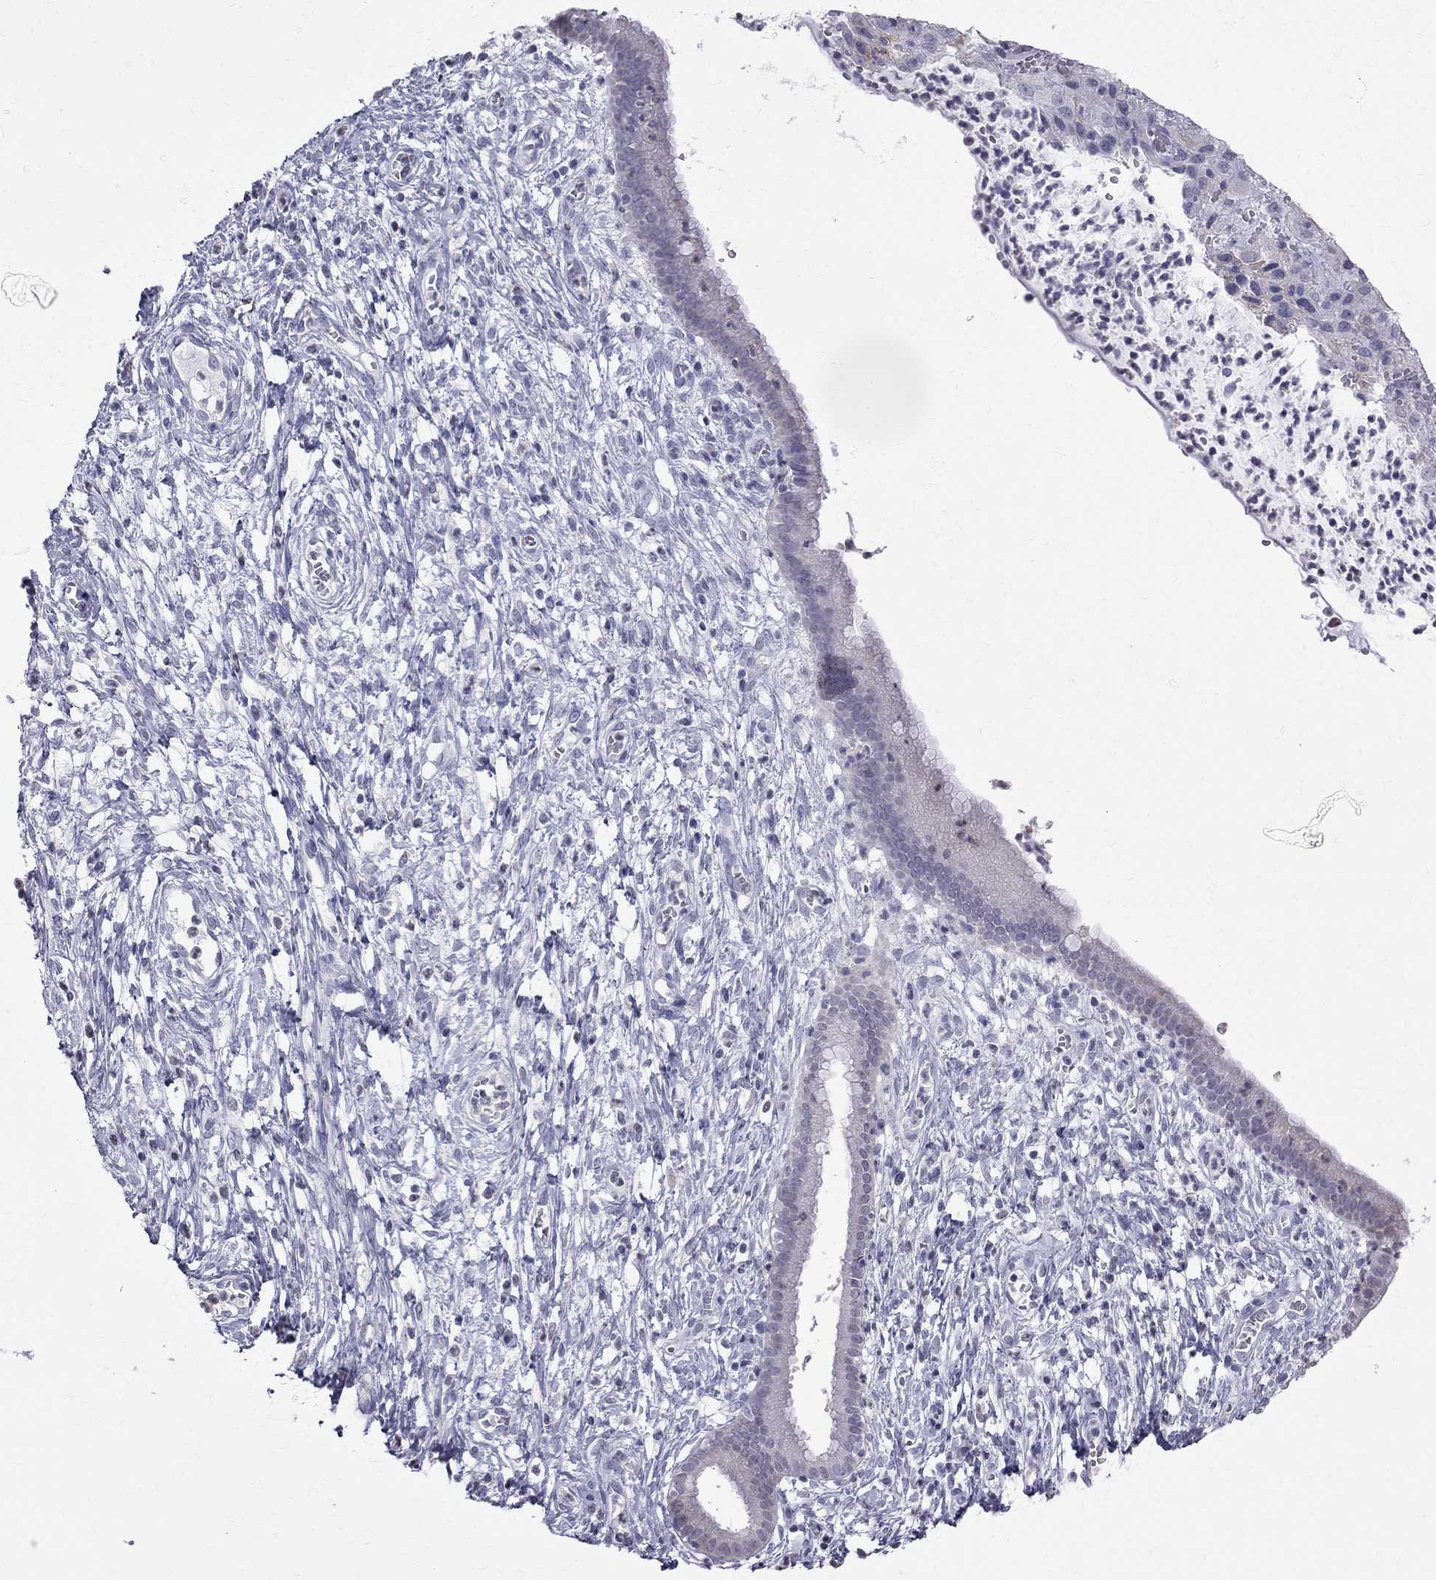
{"staining": {"intensity": "weak", "quantity": "<25%", "location": "cytoplasmic/membranous"}, "tissue": "cervical cancer", "cell_type": "Tumor cells", "image_type": "cancer", "snomed": [{"axis": "morphology", "description": "Squamous cell carcinoma, NOS"}, {"axis": "topography", "description": "Cervix"}], "caption": "Cervical cancer was stained to show a protein in brown. There is no significant expression in tumor cells.", "gene": "MUC15", "patient": {"sex": "female", "age": 32}}